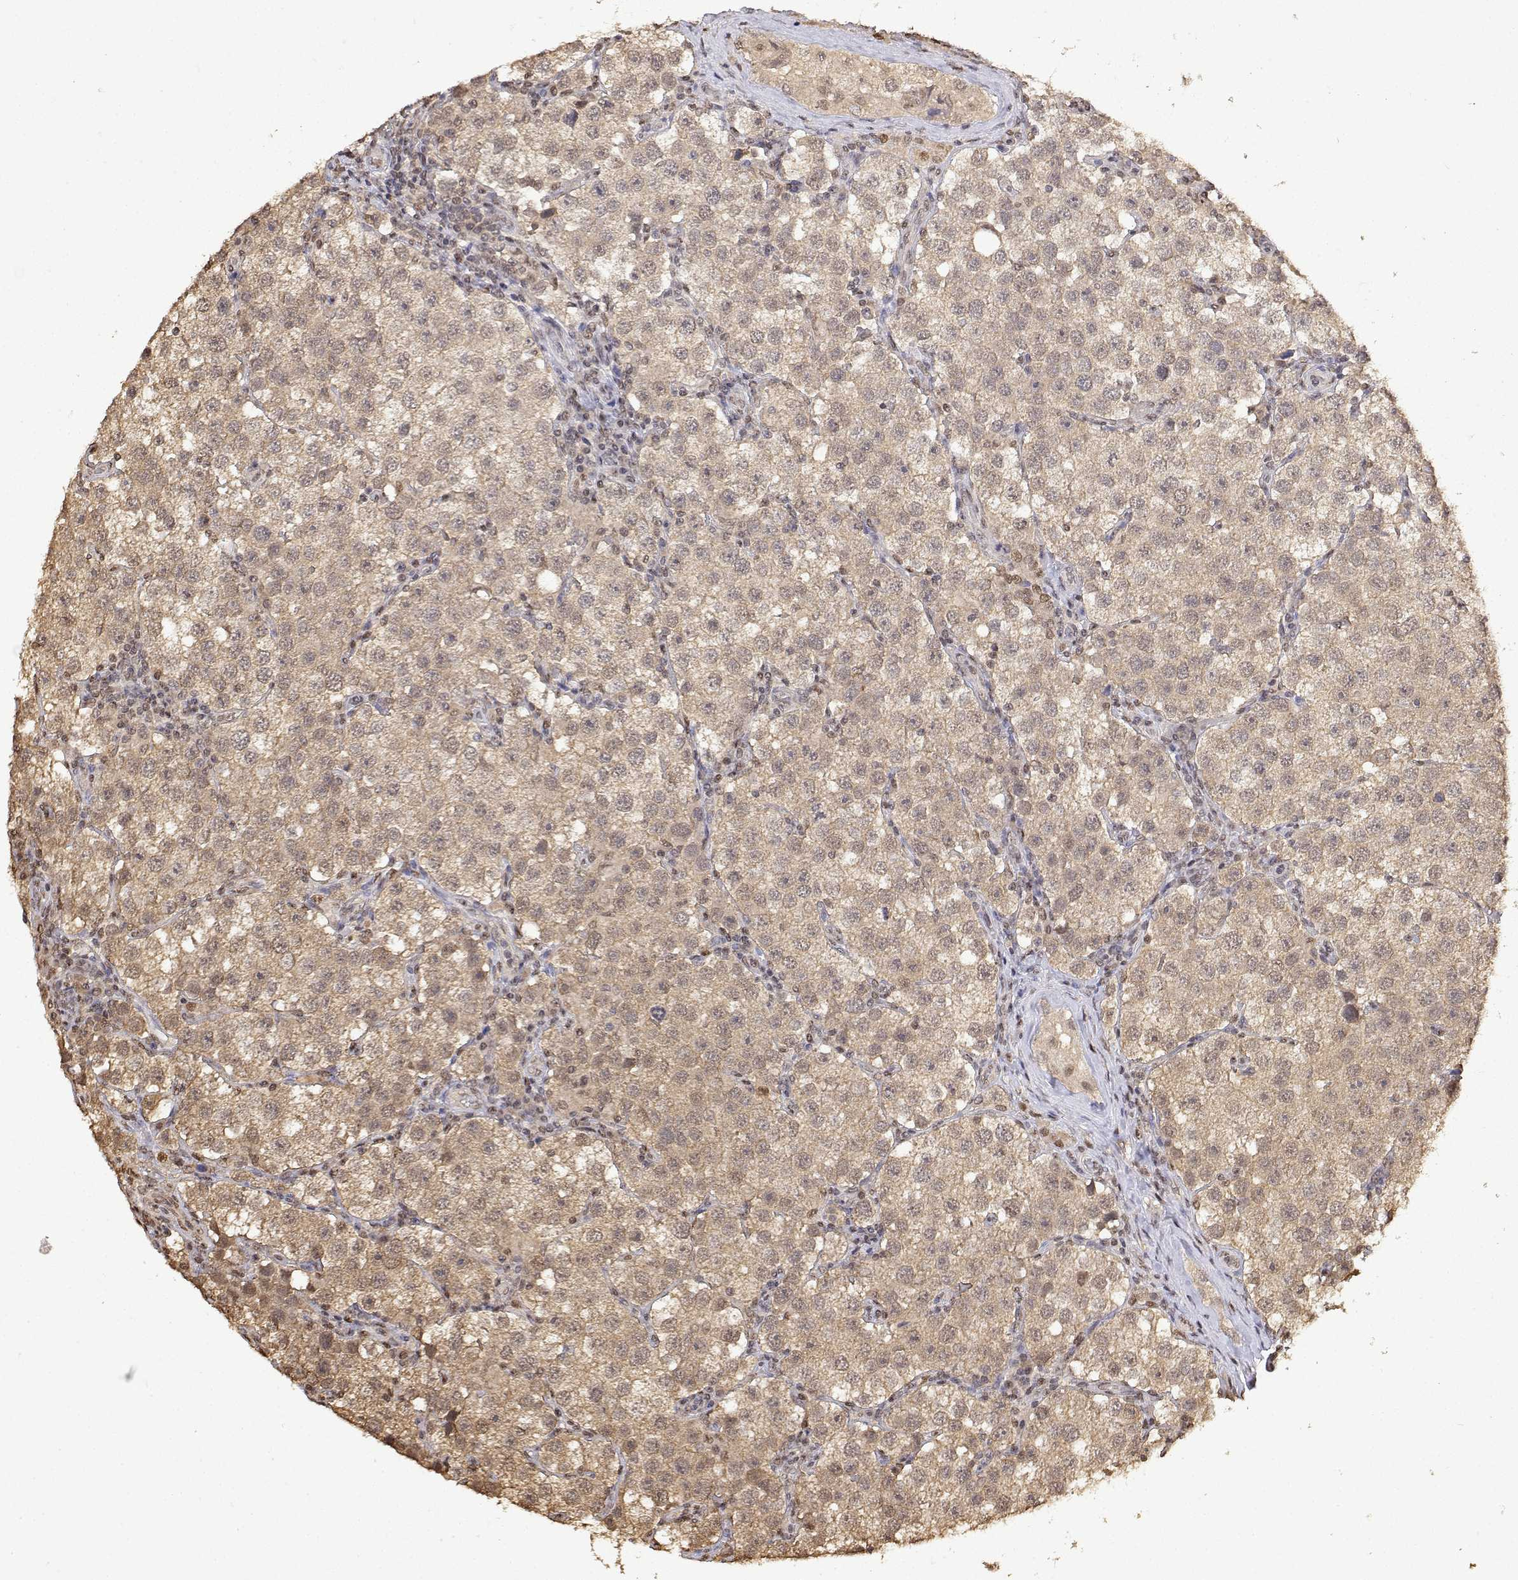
{"staining": {"intensity": "weak", "quantity": "<25%", "location": "nuclear"}, "tissue": "testis cancer", "cell_type": "Tumor cells", "image_type": "cancer", "snomed": [{"axis": "morphology", "description": "Seminoma, NOS"}, {"axis": "topography", "description": "Testis"}], "caption": "A photomicrograph of human seminoma (testis) is negative for staining in tumor cells.", "gene": "TPI1", "patient": {"sex": "male", "age": 37}}